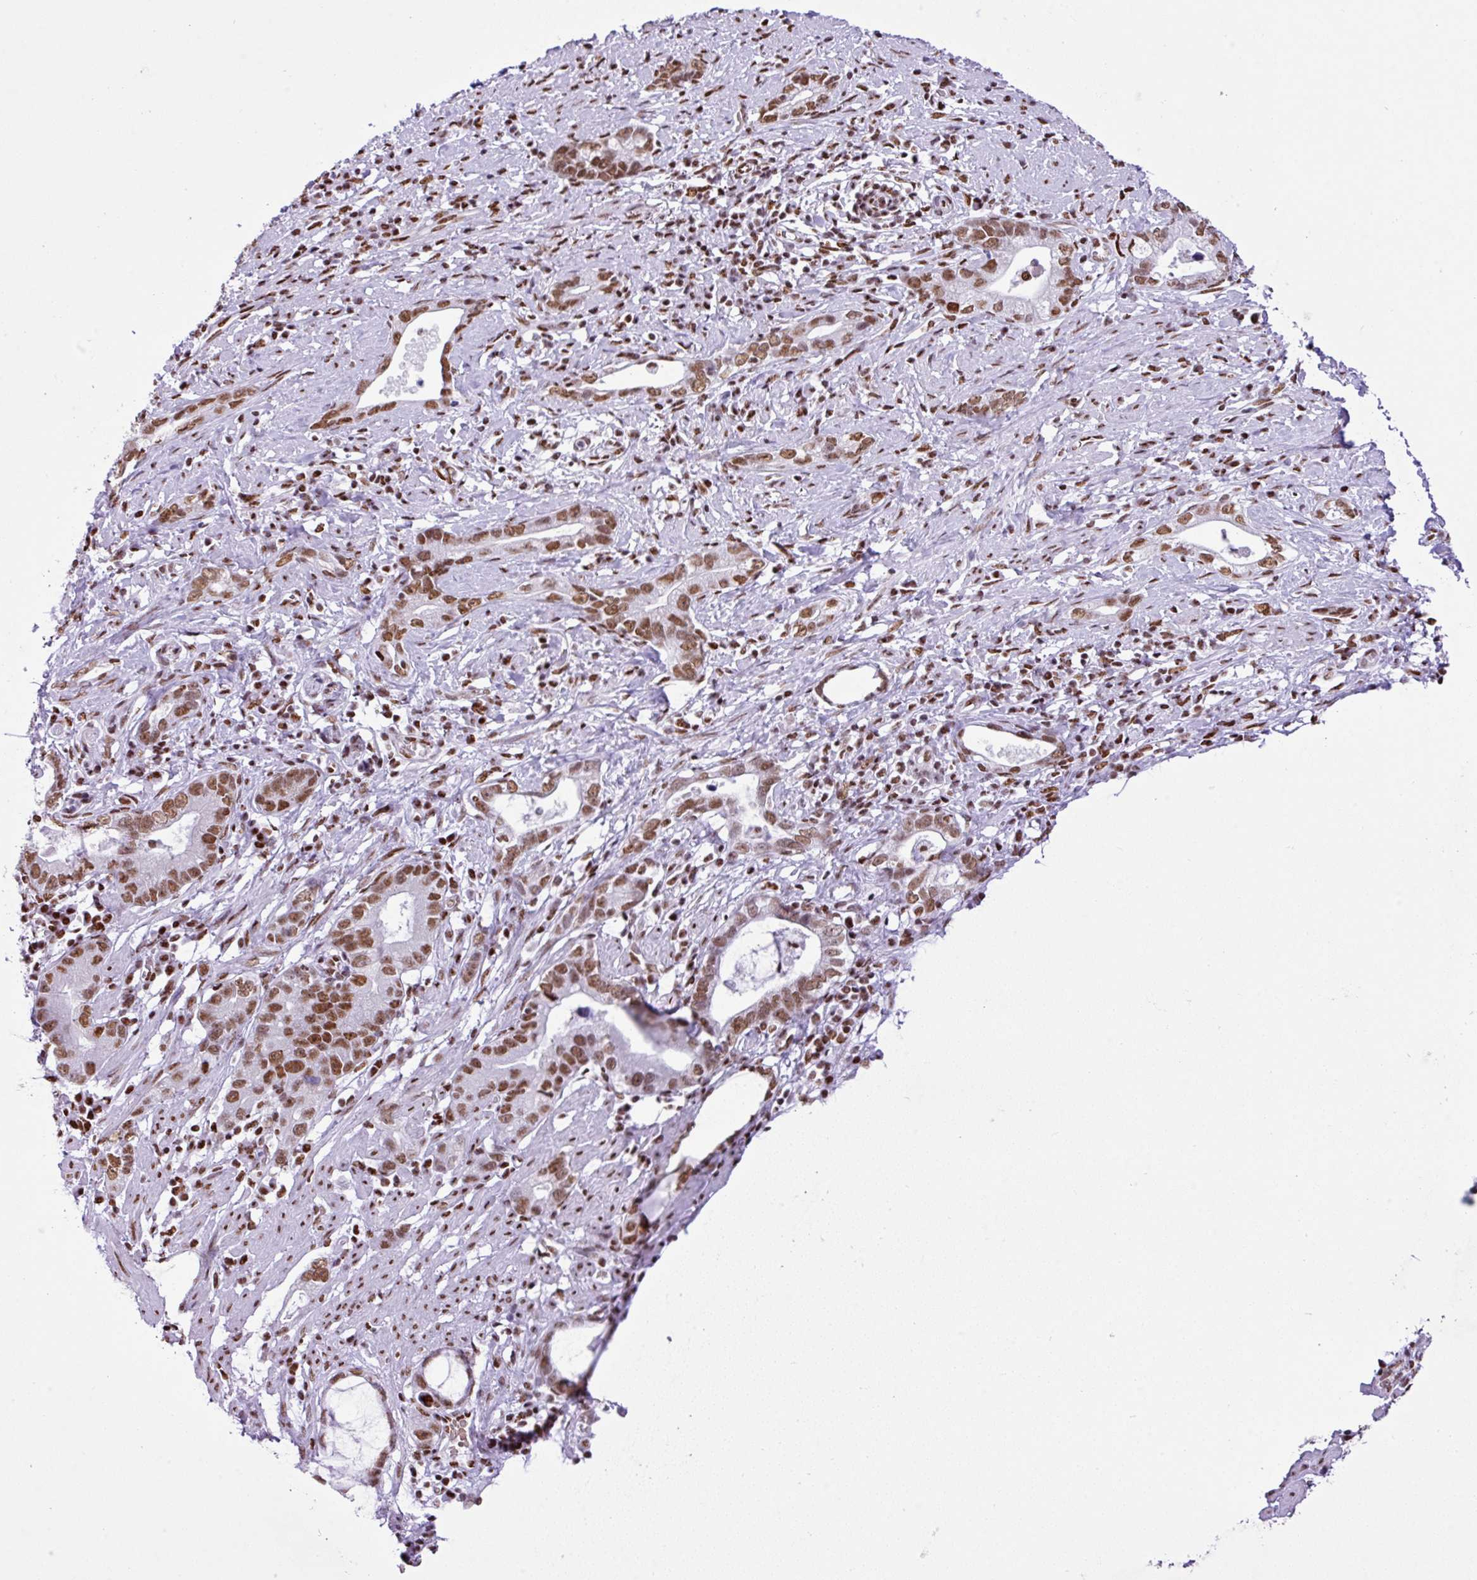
{"staining": {"intensity": "moderate", "quantity": "25%-75%", "location": "nuclear"}, "tissue": "stomach cancer", "cell_type": "Tumor cells", "image_type": "cancer", "snomed": [{"axis": "morphology", "description": "Adenocarcinoma, NOS"}, {"axis": "topography", "description": "Stomach"}], "caption": "Moderate nuclear protein staining is appreciated in about 25%-75% of tumor cells in stomach adenocarcinoma.", "gene": "RARG", "patient": {"sex": "male", "age": 55}}